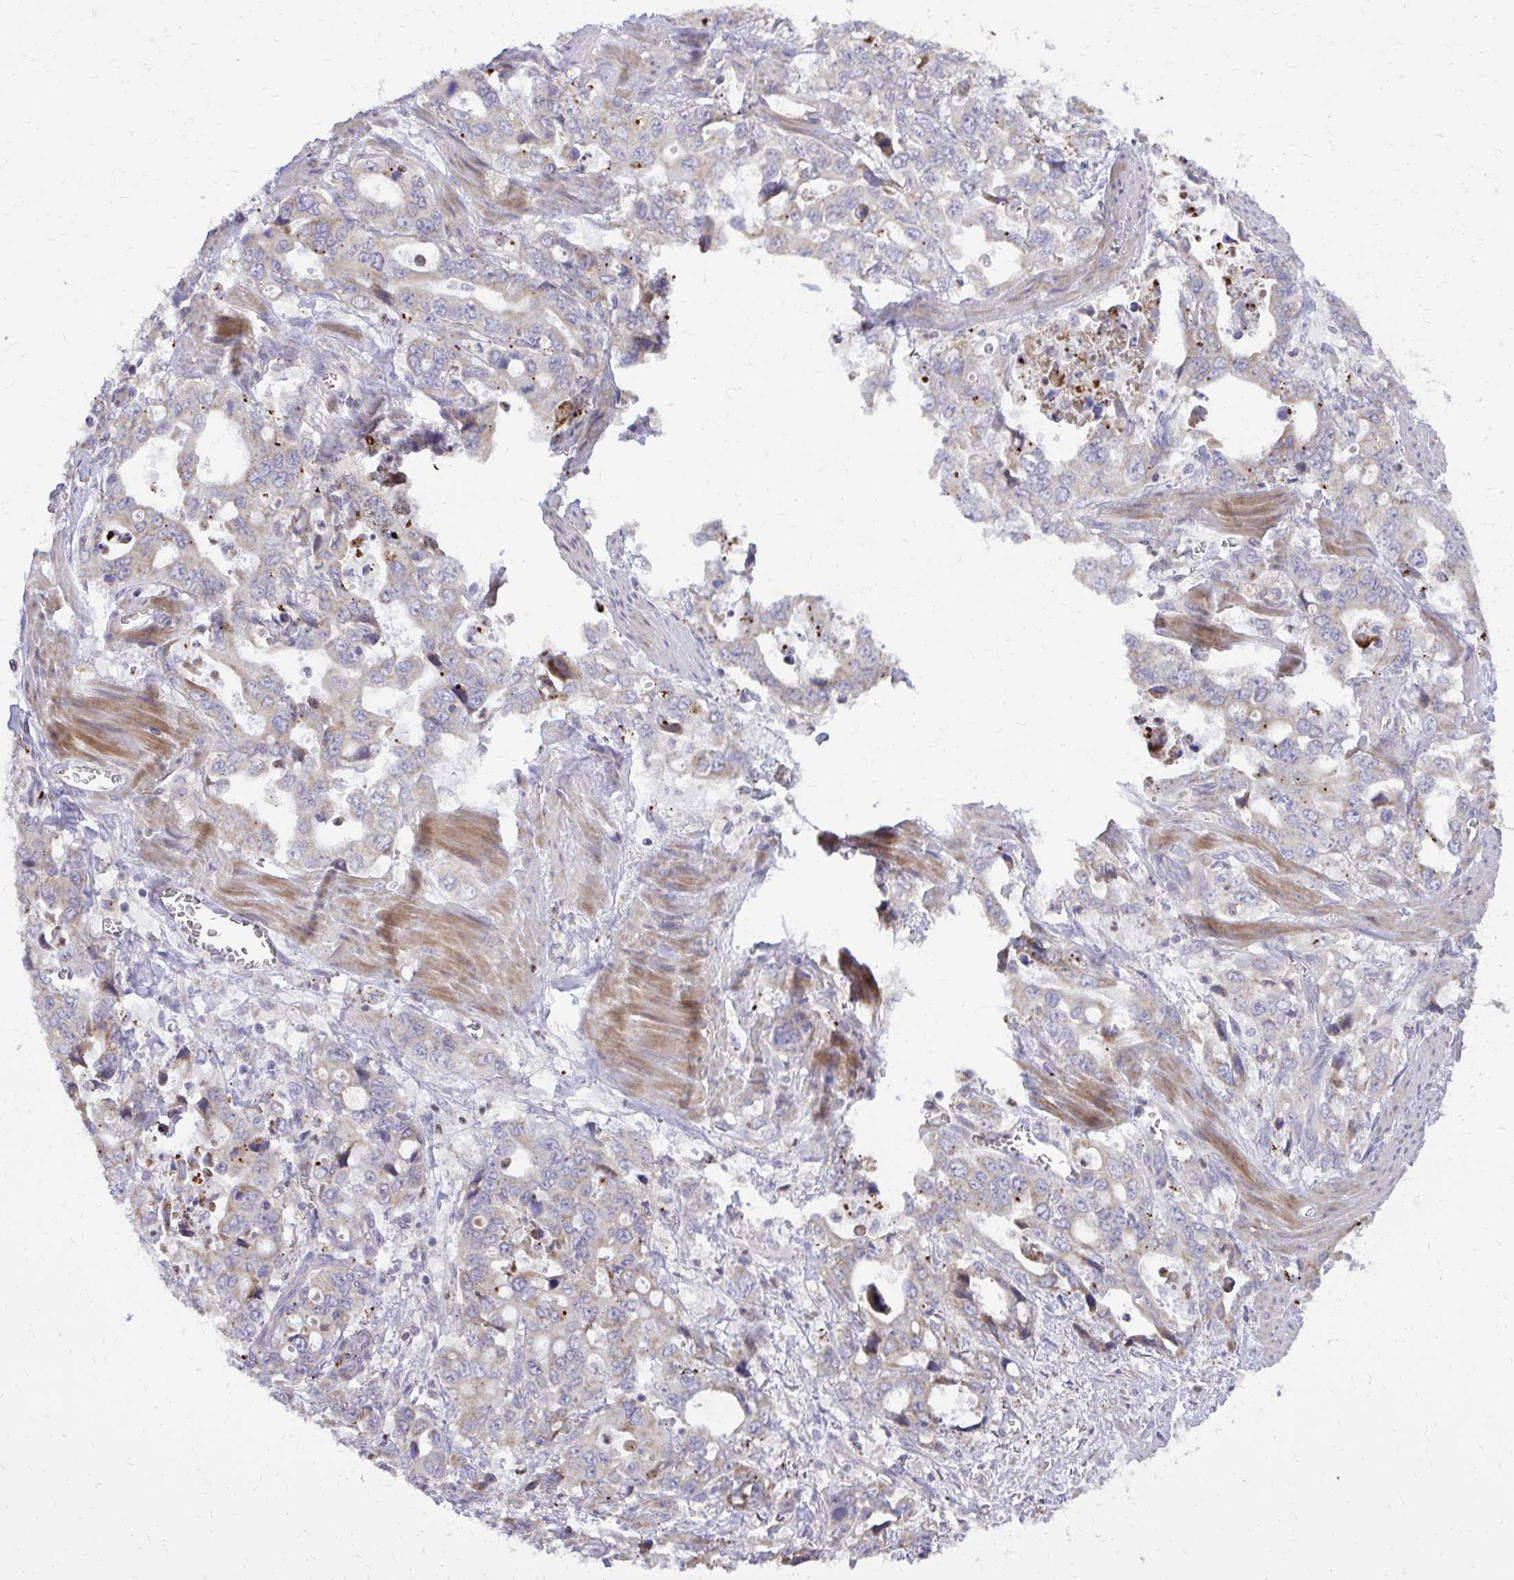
{"staining": {"intensity": "negative", "quantity": "none", "location": "none"}, "tissue": "stomach cancer", "cell_type": "Tumor cells", "image_type": "cancer", "snomed": [{"axis": "morphology", "description": "Adenocarcinoma, NOS"}, {"axis": "topography", "description": "Stomach, upper"}], "caption": "A histopathology image of human stomach adenocarcinoma is negative for staining in tumor cells. Brightfield microscopy of IHC stained with DAB (brown) and hematoxylin (blue), captured at high magnification.", "gene": "ABCC3", "patient": {"sex": "male", "age": 74}}